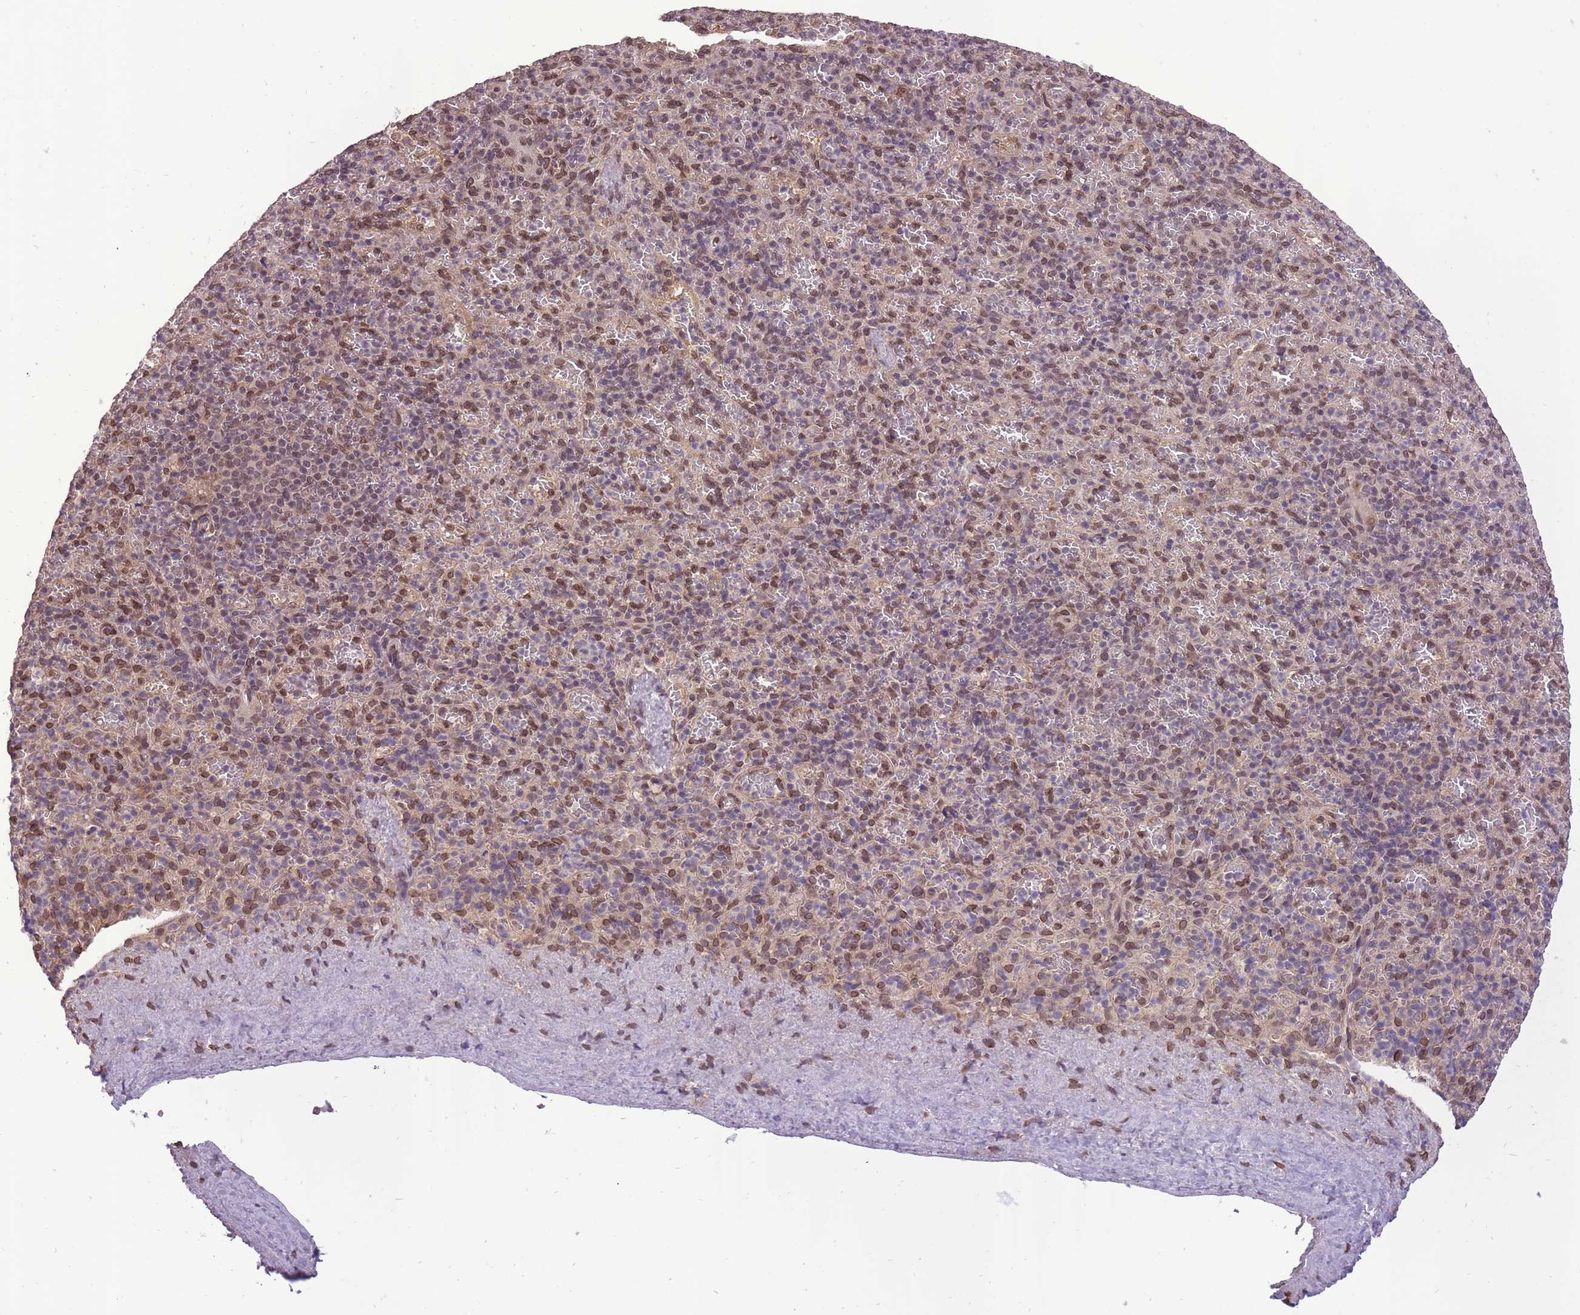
{"staining": {"intensity": "weak", "quantity": "<25%", "location": "nuclear"}, "tissue": "spleen", "cell_type": "Cells in red pulp", "image_type": "normal", "snomed": [{"axis": "morphology", "description": "Normal tissue, NOS"}, {"axis": "topography", "description": "Spleen"}], "caption": "Cells in red pulp show no significant positivity in benign spleen. (Immunohistochemistry, brightfield microscopy, high magnification).", "gene": "CDIP1", "patient": {"sex": "female", "age": 74}}